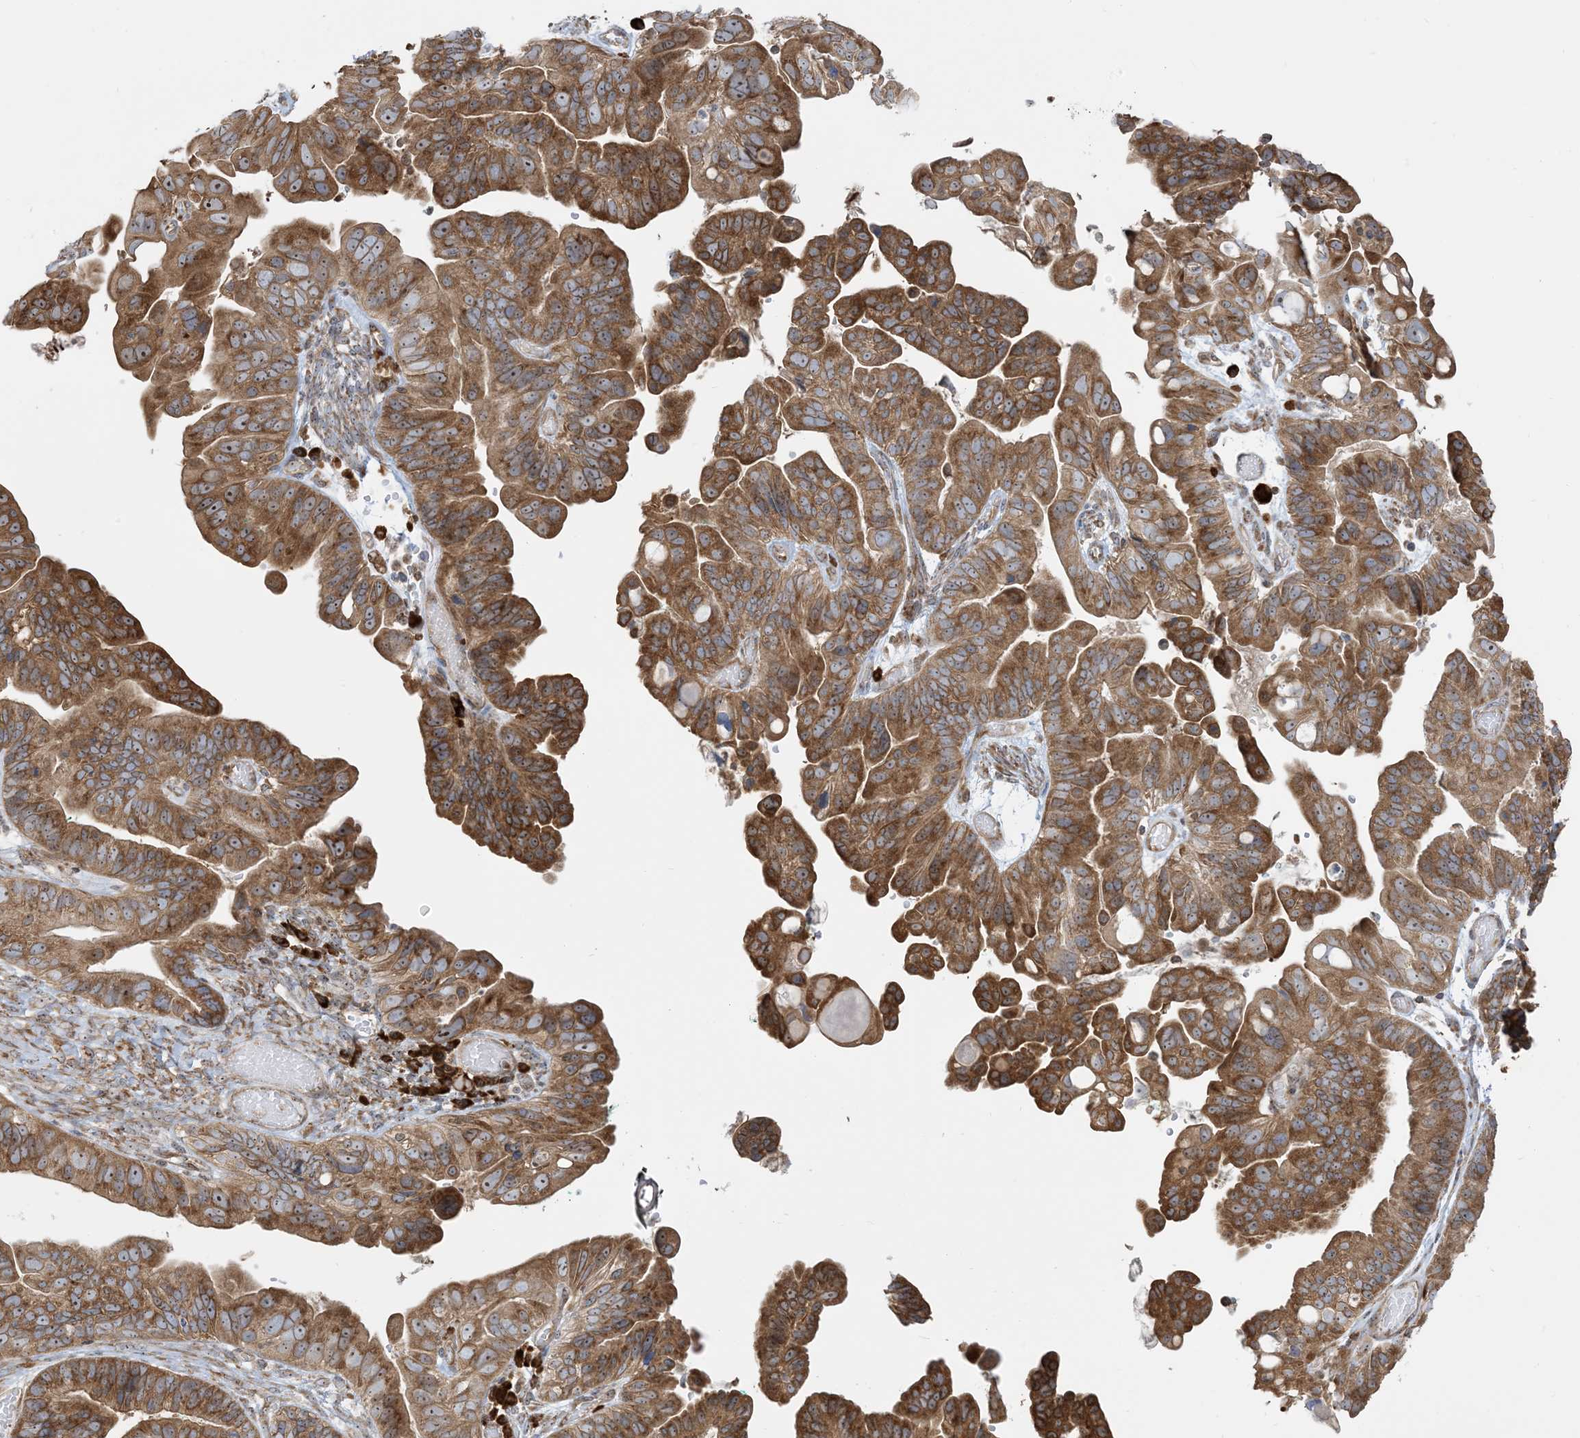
{"staining": {"intensity": "strong", "quantity": ">75%", "location": "cytoplasmic/membranous,nuclear"}, "tissue": "ovarian cancer", "cell_type": "Tumor cells", "image_type": "cancer", "snomed": [{"axis": "morphology", "description": "Cystadenocarcinoma, serous, NOS"}, {"axis": "topography", "description": "Ovary"}], "caption": "Human ovarian cancer stained for a protein (brown) shows strong cytoplasmic/membranous and nuclear positive positivity in about >75% of tumor cells.", "gene": "SRP72", "patient": {"sex": "female", "age": 56}}